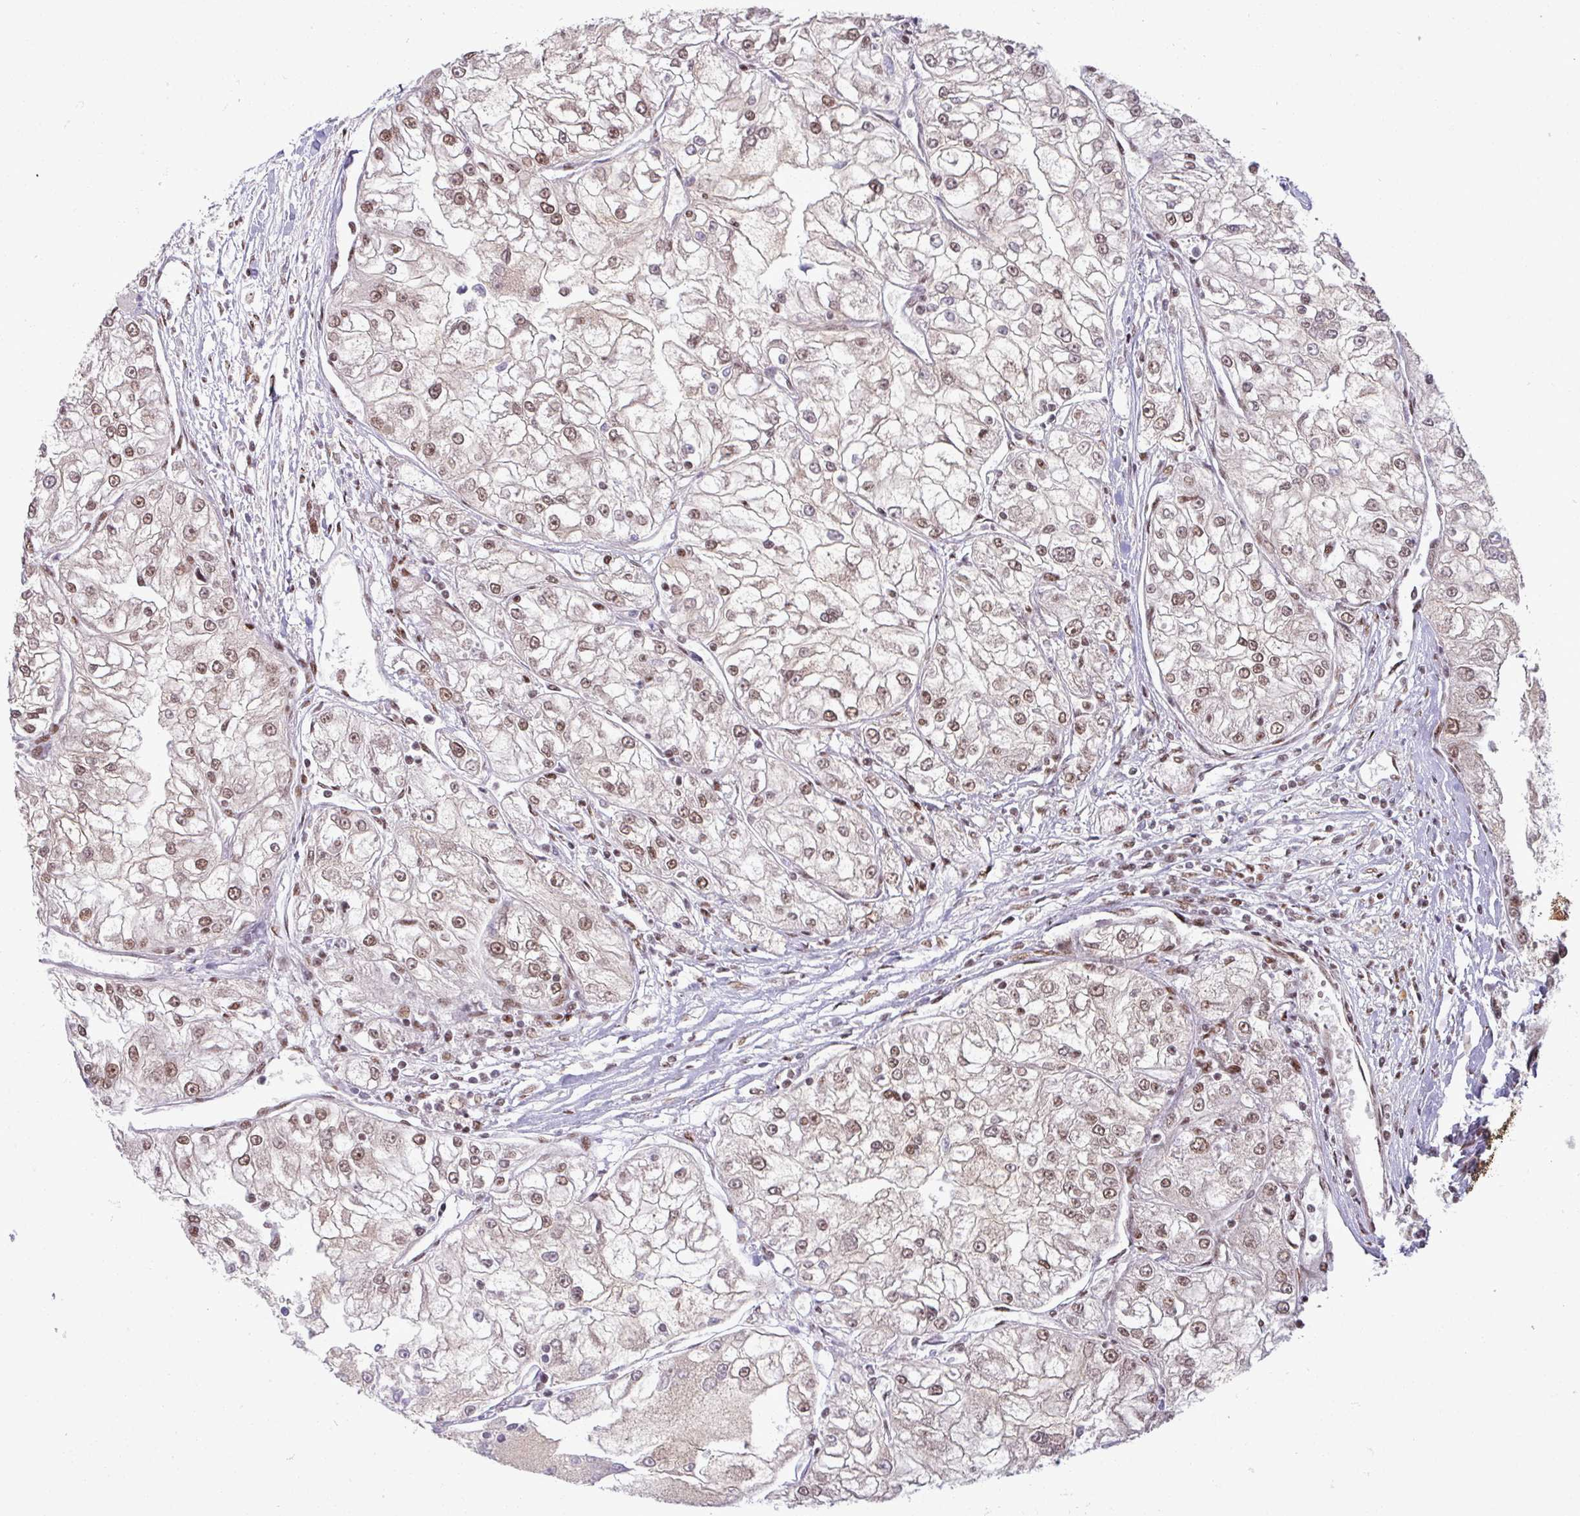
{"staining": {"intensity": "weak", "quantity": "25%-75%", "location": "nuclear"}, "tissue": "renal cancer", "cell_type": "Tumor cells", "image_type": "cancer", "snomed": [{"axis": "morphology", "description": "Adenocarcinoma, NOS"}, {"axis": "topography", "description": "Kidney"}], "caption": "A micrograph of renal cancer (adenocarcinoma) stained for a protein reveals weak nuclear brown staining in tumor cells.", "gene": "PTPN20", "patient": {"sex": "female", "age": 72}}